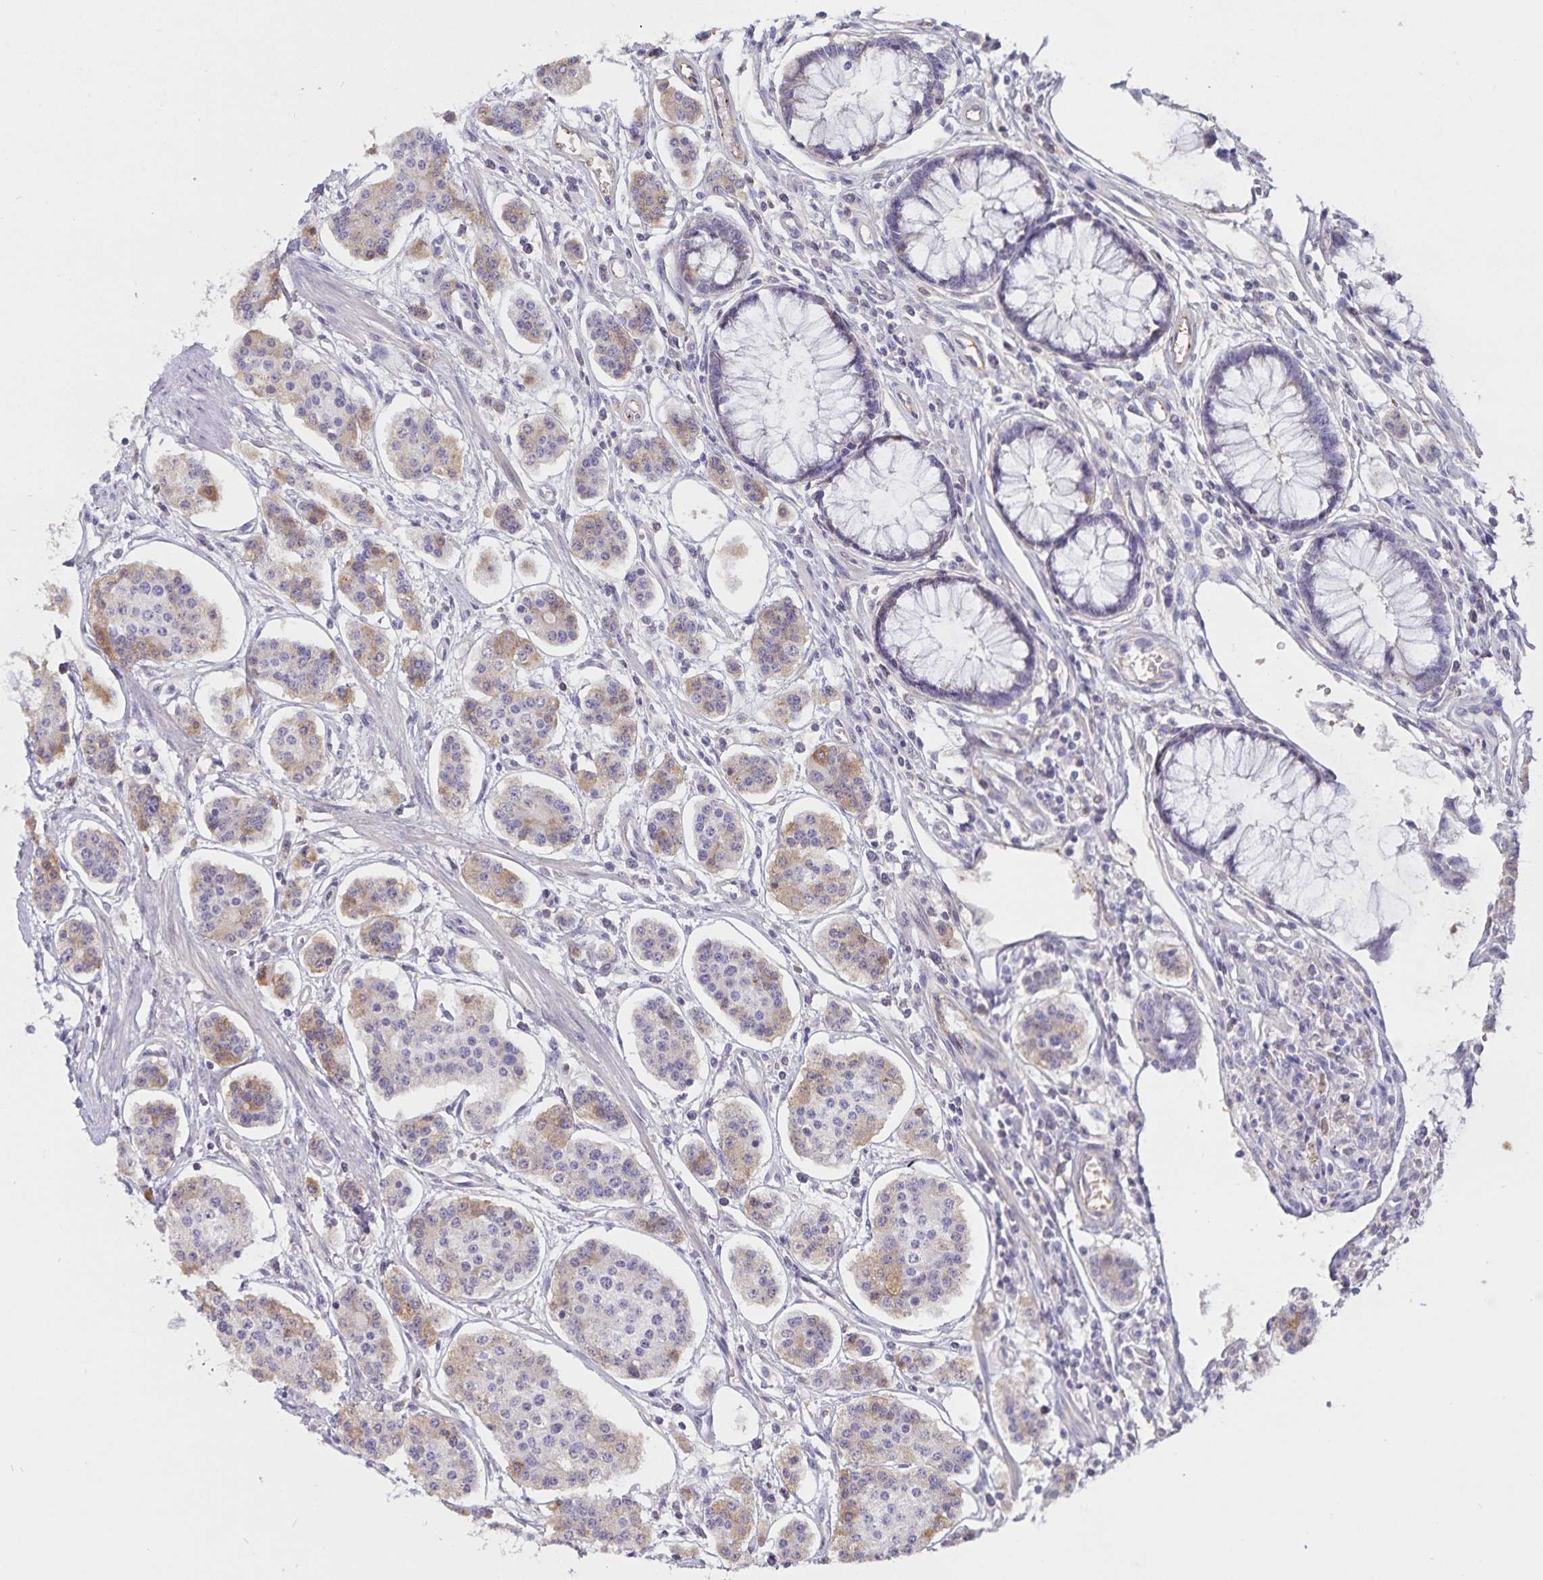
{"staining": {"intensity": "weak", "quantity": "25%-75%", "location": "cytoplasmic/membranous"}, "tissue": "carcinoid", "cell_type": "Tumor cells", "image_type": "cancer", "snomed": [{"axis": "morphology", "description": "Carcinoid, malignant, NOS"}, {"axis": "topography", "description": "Small intestine"}], "caption": "Immunohistochemical staining of malignant carcinoid displays low levels of weak cytoplasmic/membranous protein positivity in approximately 25%-75% of tumor cells. (DAB IHC with brightfield microscopy, high magnification).", "gene": "FGG", "patient": {"sex": "female", "age": 65}}